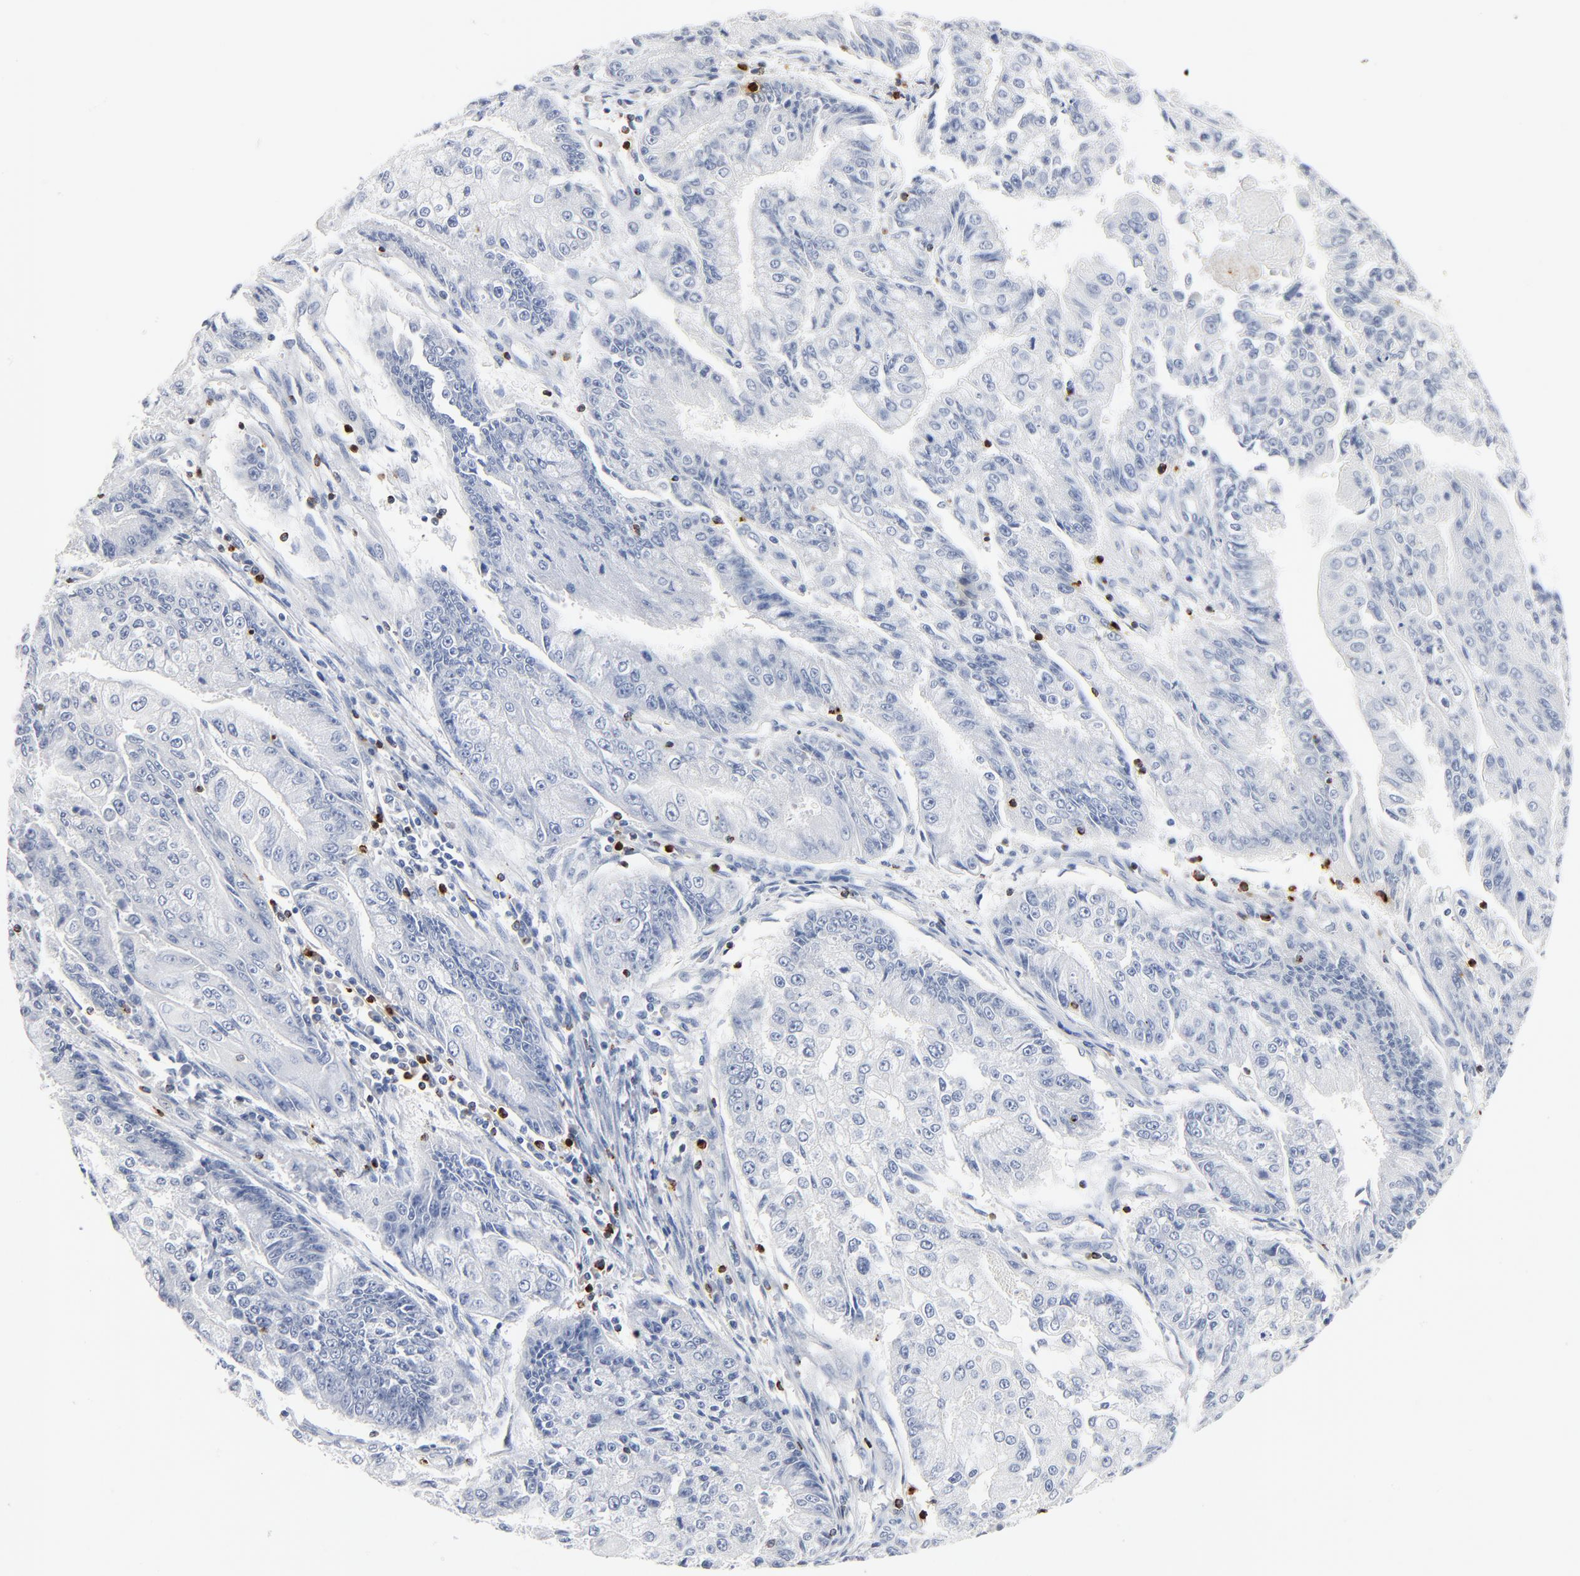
{"staining": {"intensity": "negative", "quantity": "none", "location": "none"}, "tissue": "endometrial cancer", "cell_type": "Tumor cells", "image_type": "cancer", "snomed": [{"axis": "morphology", "description": "Adenocarcinoma, NOS"}, {"axis": "topography", "description": "Endometrium"}], "caption": "A histopathology image of adenocarcinoma (endometrial) stained for a protein reveals no brown staining in tumor cells. Brightfield microscopy of immunohistochemistry stained with DAB (brown) and hematoxylin (blue), captured at high magnification.", "gene": "GZMB", "patient": {"sex": "female", "age": 75}}